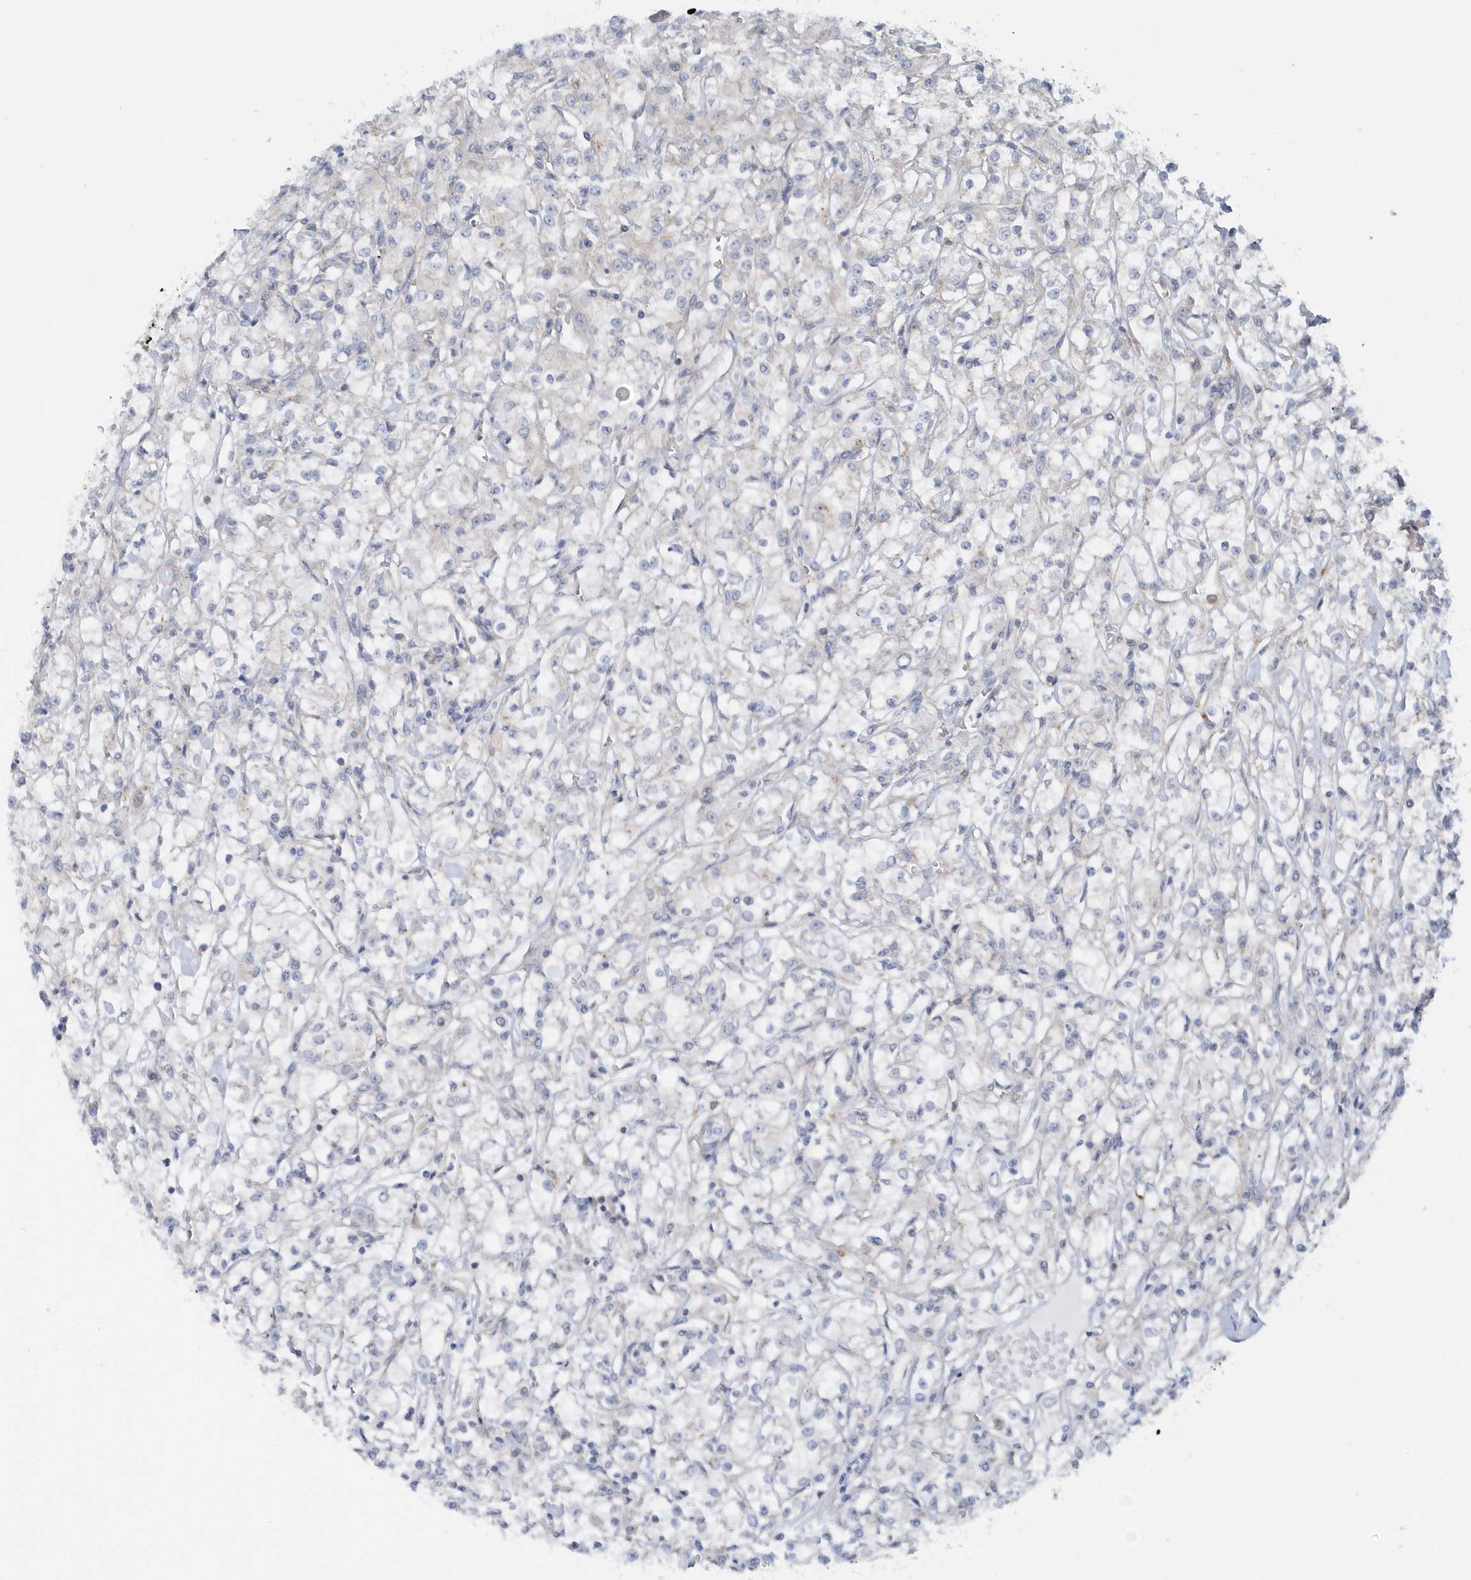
{"staining": {"intensity": "negative", "quantity": "none", "location": "none"}, "tissue": "renal cancer", "cell_type": "Tumor cells", "image_type": "cancer", "snomed": [{"axis": "morphology", "description": "Adenocarcinoma, NOS"}, {"axis": "topography", "description": "Kidney"}], "caption": "High power microscopy photomicrograph of an IHC photomicrograph of adenocarcinoma (renal), revealing no significant expression in tumor cells. Brightfield microscopy of immunohistochemistry (IHC) stained with DAB (3,3'-diaminobenzidine) (brown) and hematoxylin (blue), captured at high magnification.", "gene": "EIF3C", "patient": {"sex": "female", "age": 59}}